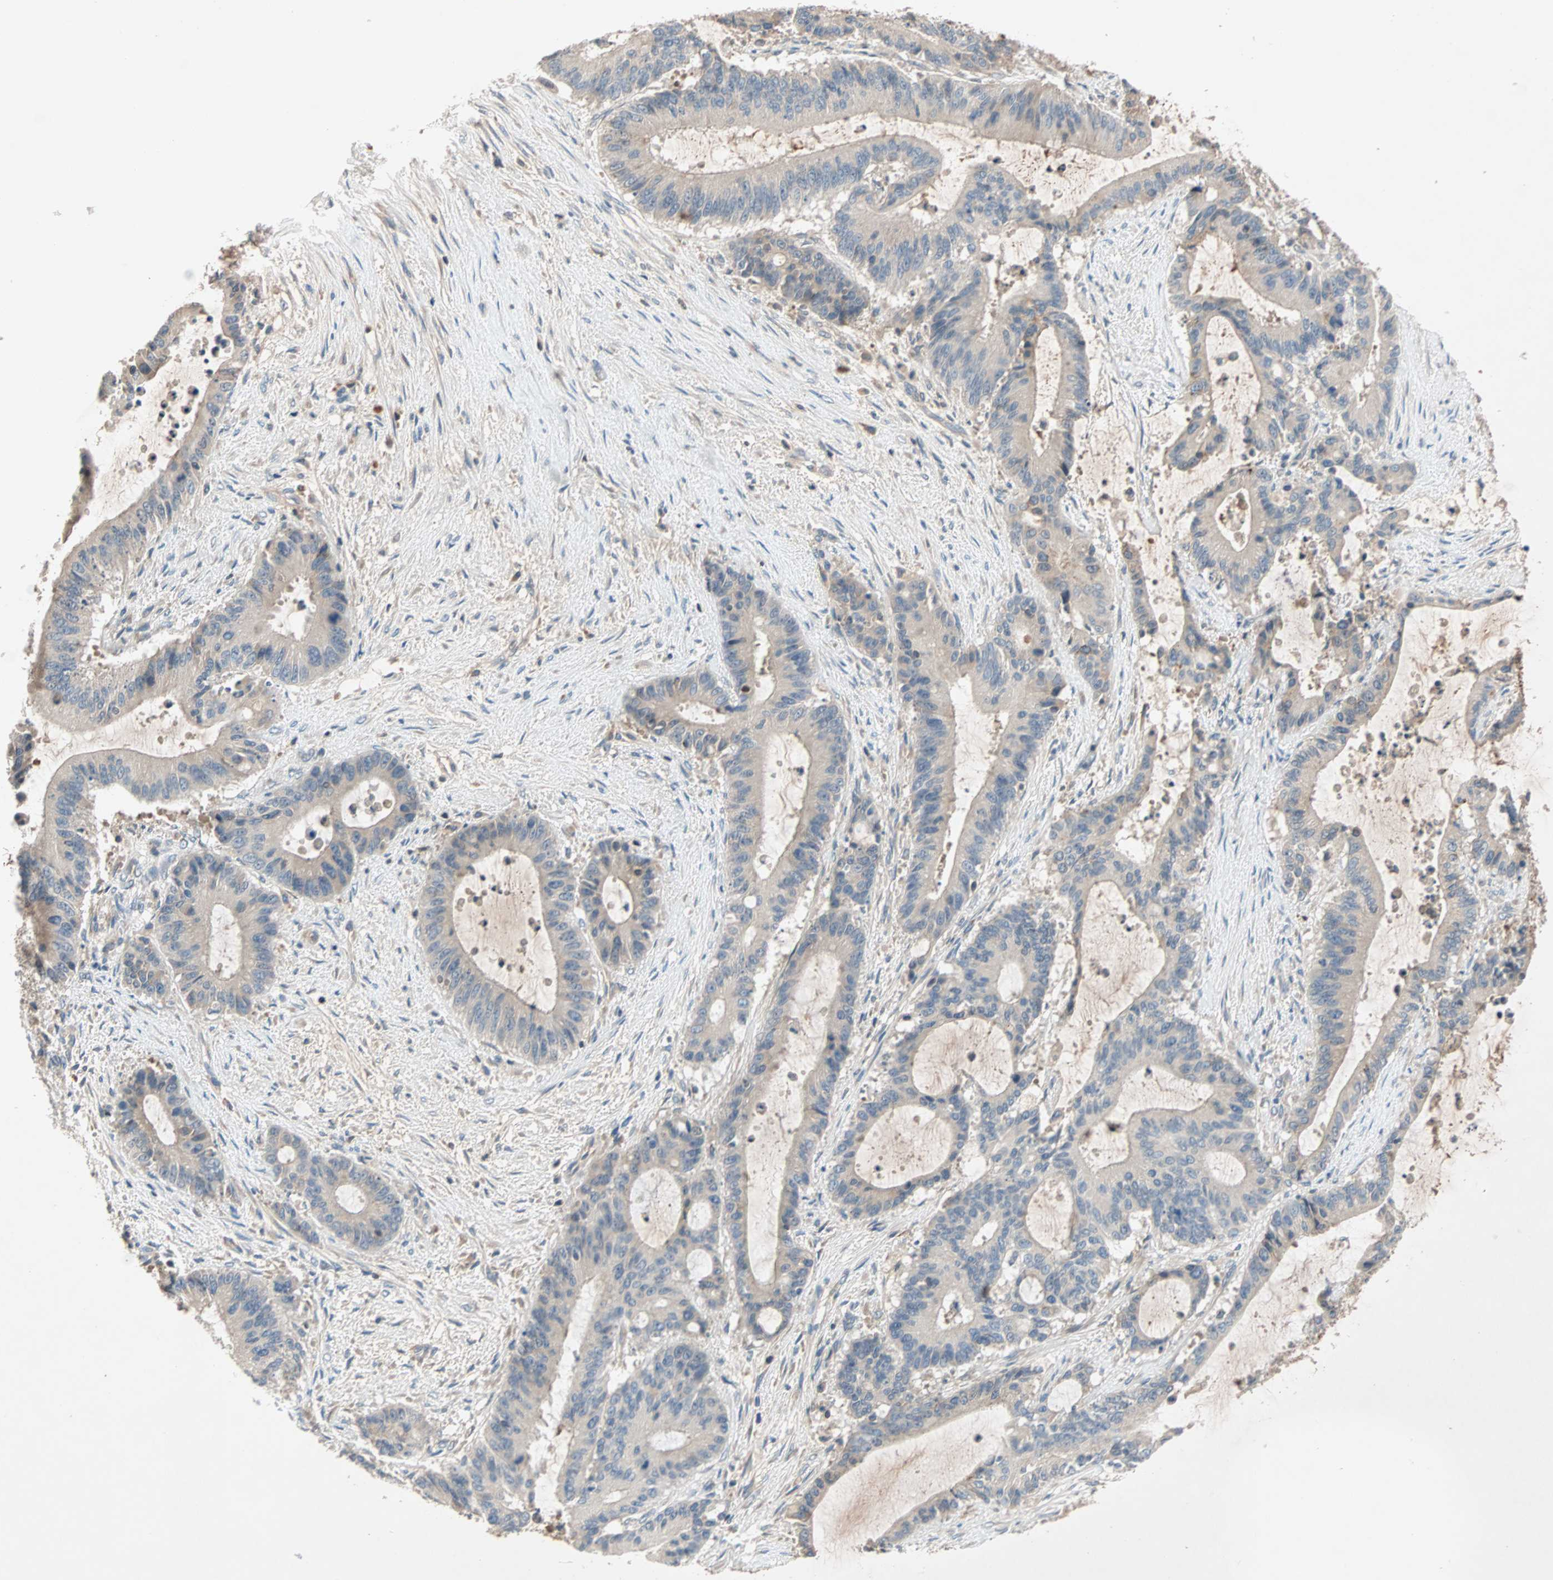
{"staining": {"intensity": "negative", "quantity": "none", "location": "none"}, "tissue": "liver cancer", "cell_type": "Tumor cells", "image_type": "cancer", "snomed": [{"axis": "morphology", "description": "Cholangiocarcinoma"}, {"axis": "topography", "description": "Liver"}], "caption": "The immunohistochemistry micrograph has no significant expression in tumor cells of cholangiocarcinoma (liver) tissue.", "gene": "MAP4K1", "patient": {"sex": "female", "age": 73}}